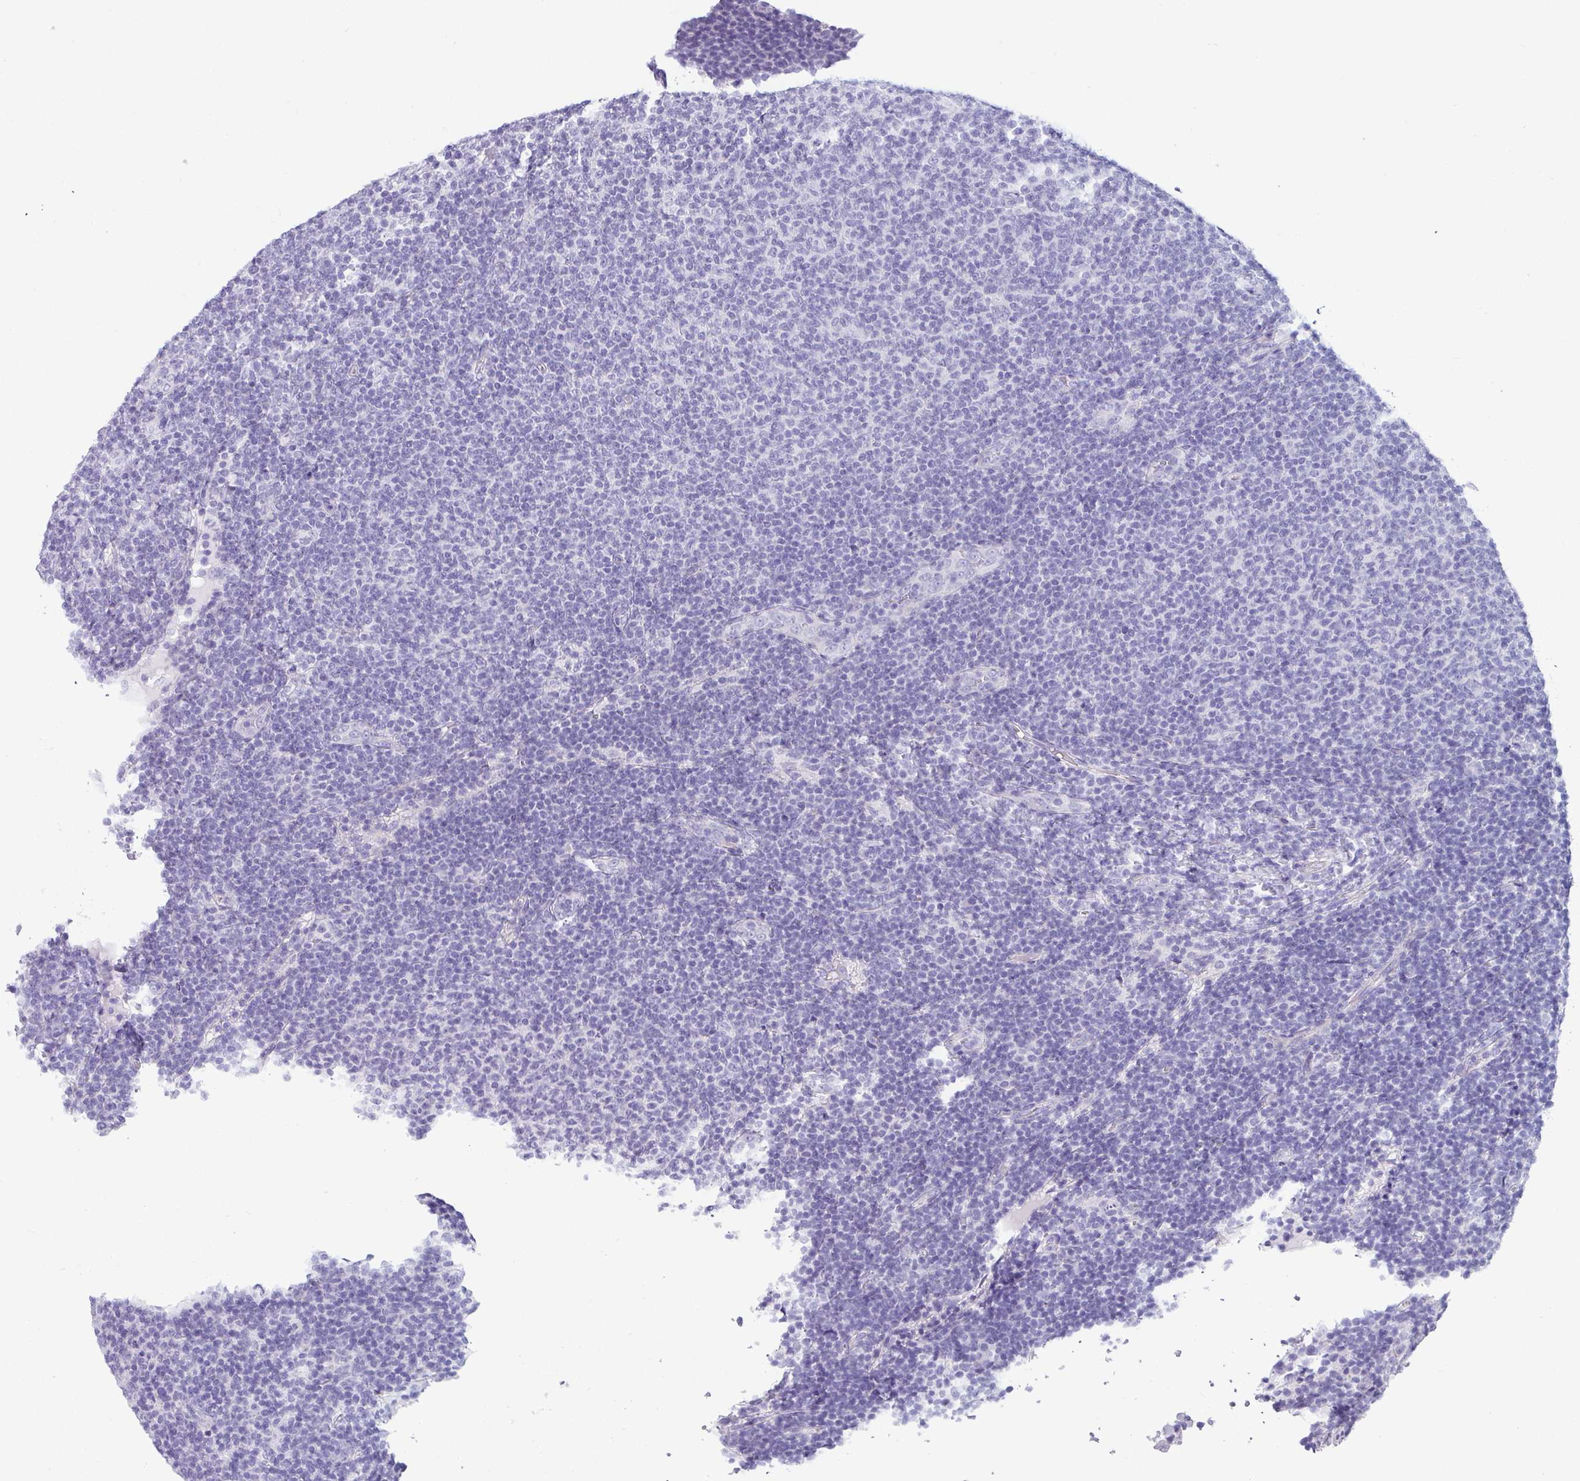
{"staining": {"intensity": "negative", "quantity": "none", "location": "none"}, "tissue": "lymphoma", "cell_type": "Tumor cells", "image_type": "cancer", "snomed": [{"axis": "morphology", "description": "Malignant lymphoma, non-Hodgkin's type, Low grade"}, {"axis": "topography", "description": "Lymph node"}], "caption": "DAB (3,3'-diaminobenzidine) immunohistochemical staining of lymphoma exhibits no significant expression in tumor cells.", "gene": "VCY1B", "patient": {"sex": "male", "age": 66}}